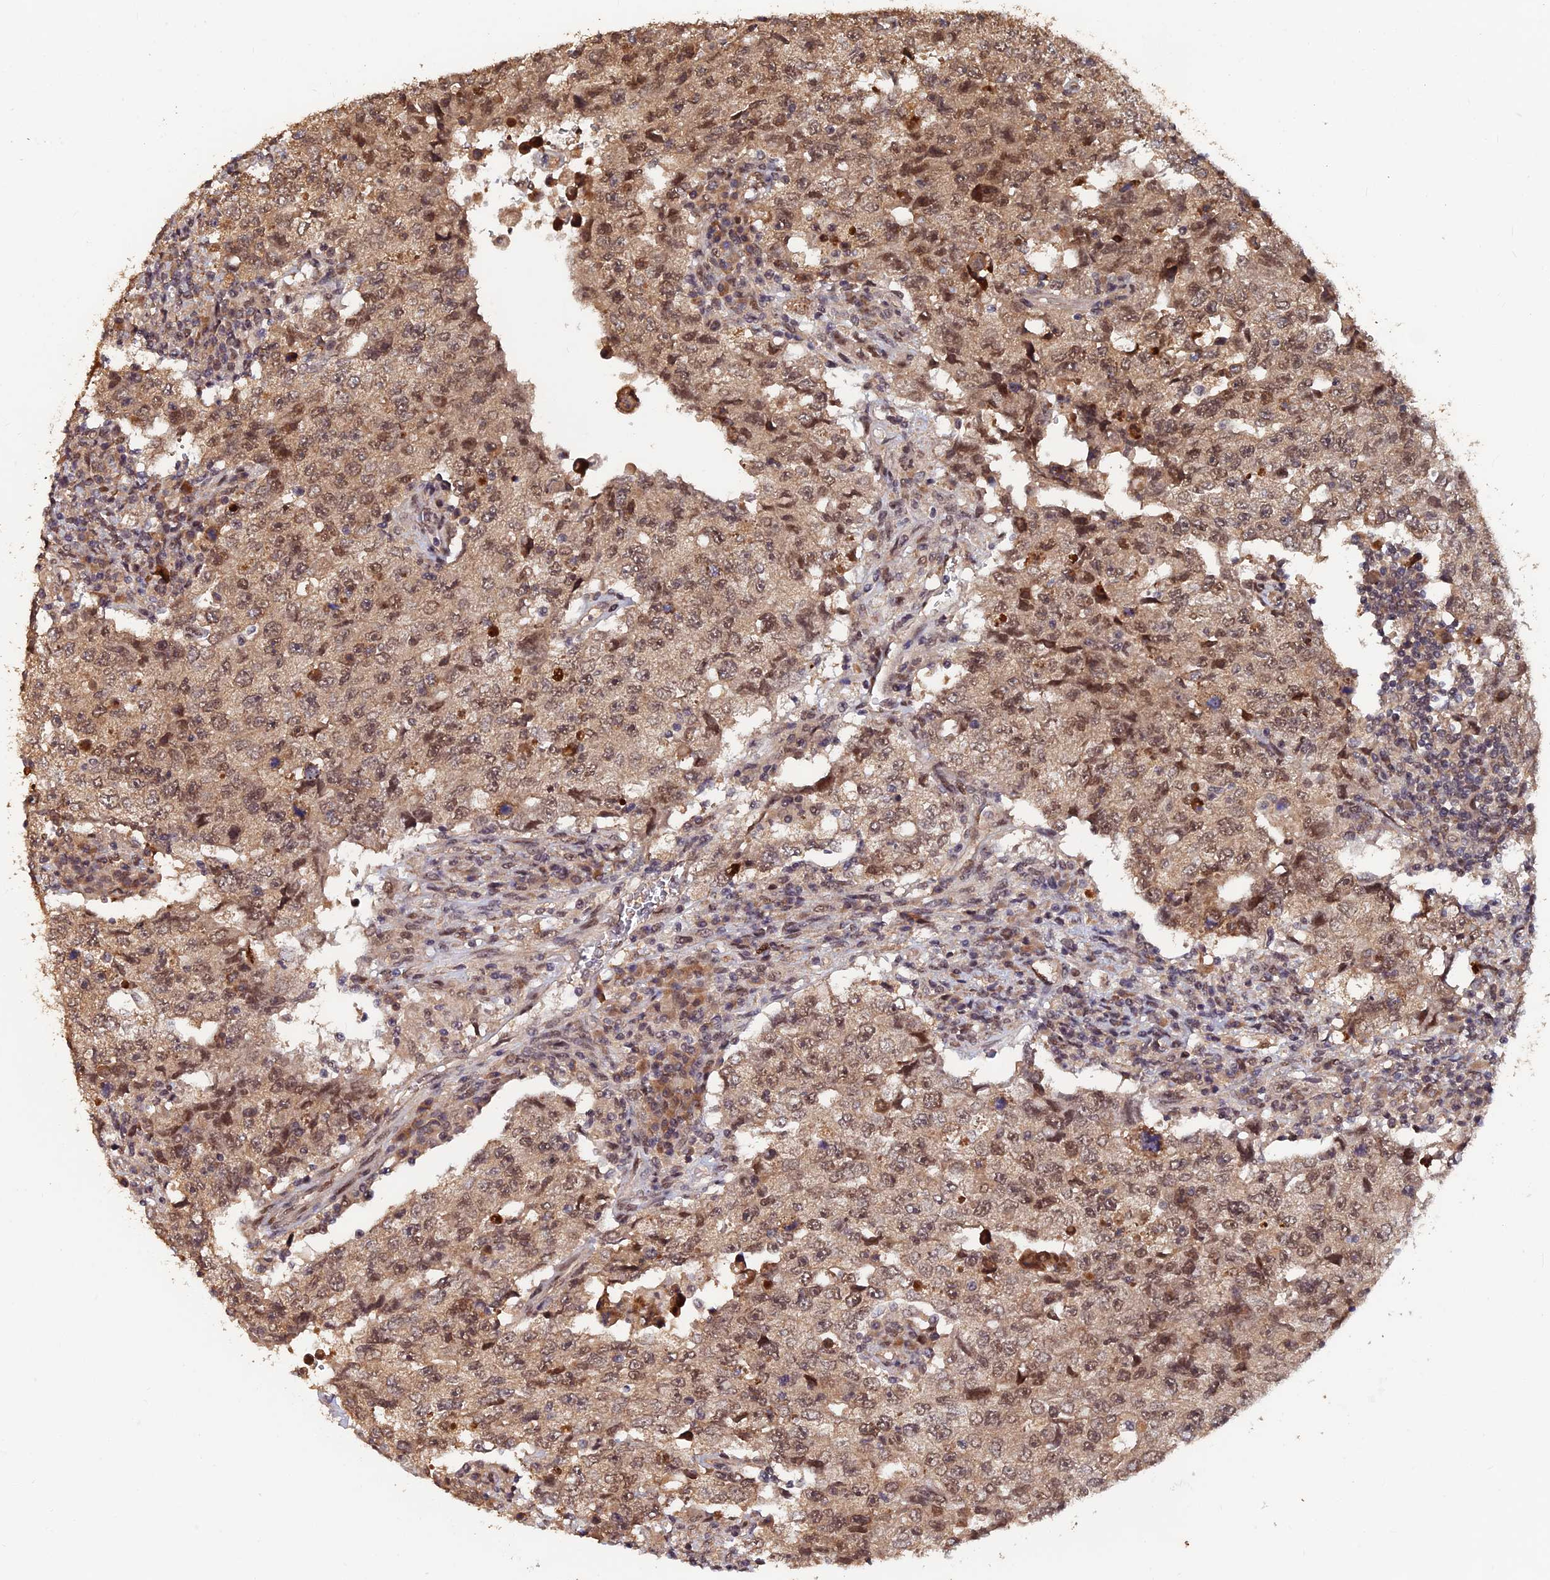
{"staining": {"intensity": "moderate", "quantity": ">75%", "location": "nuclear"}, "tissue": "testis cancer", "cell_type": "Tumor cells", "image_type": "cancer", "snomed": [{"axis": "morphology", "description": "Carcinoma, Embryonal, NOS"}, {"axis": "topography", "description": "Testis"}], "caption": "Immunohistochemical staining of testis cancer displays medium levels of moderate nuclear staining in approximately >75% of tumor cells. The staining was performed using DAB, with brown indicating positive protein expression. Nuclei are stained blue with hematoxylin.", "gene": "FAM53C", "patient": {"sex": "male", "age": 26}}